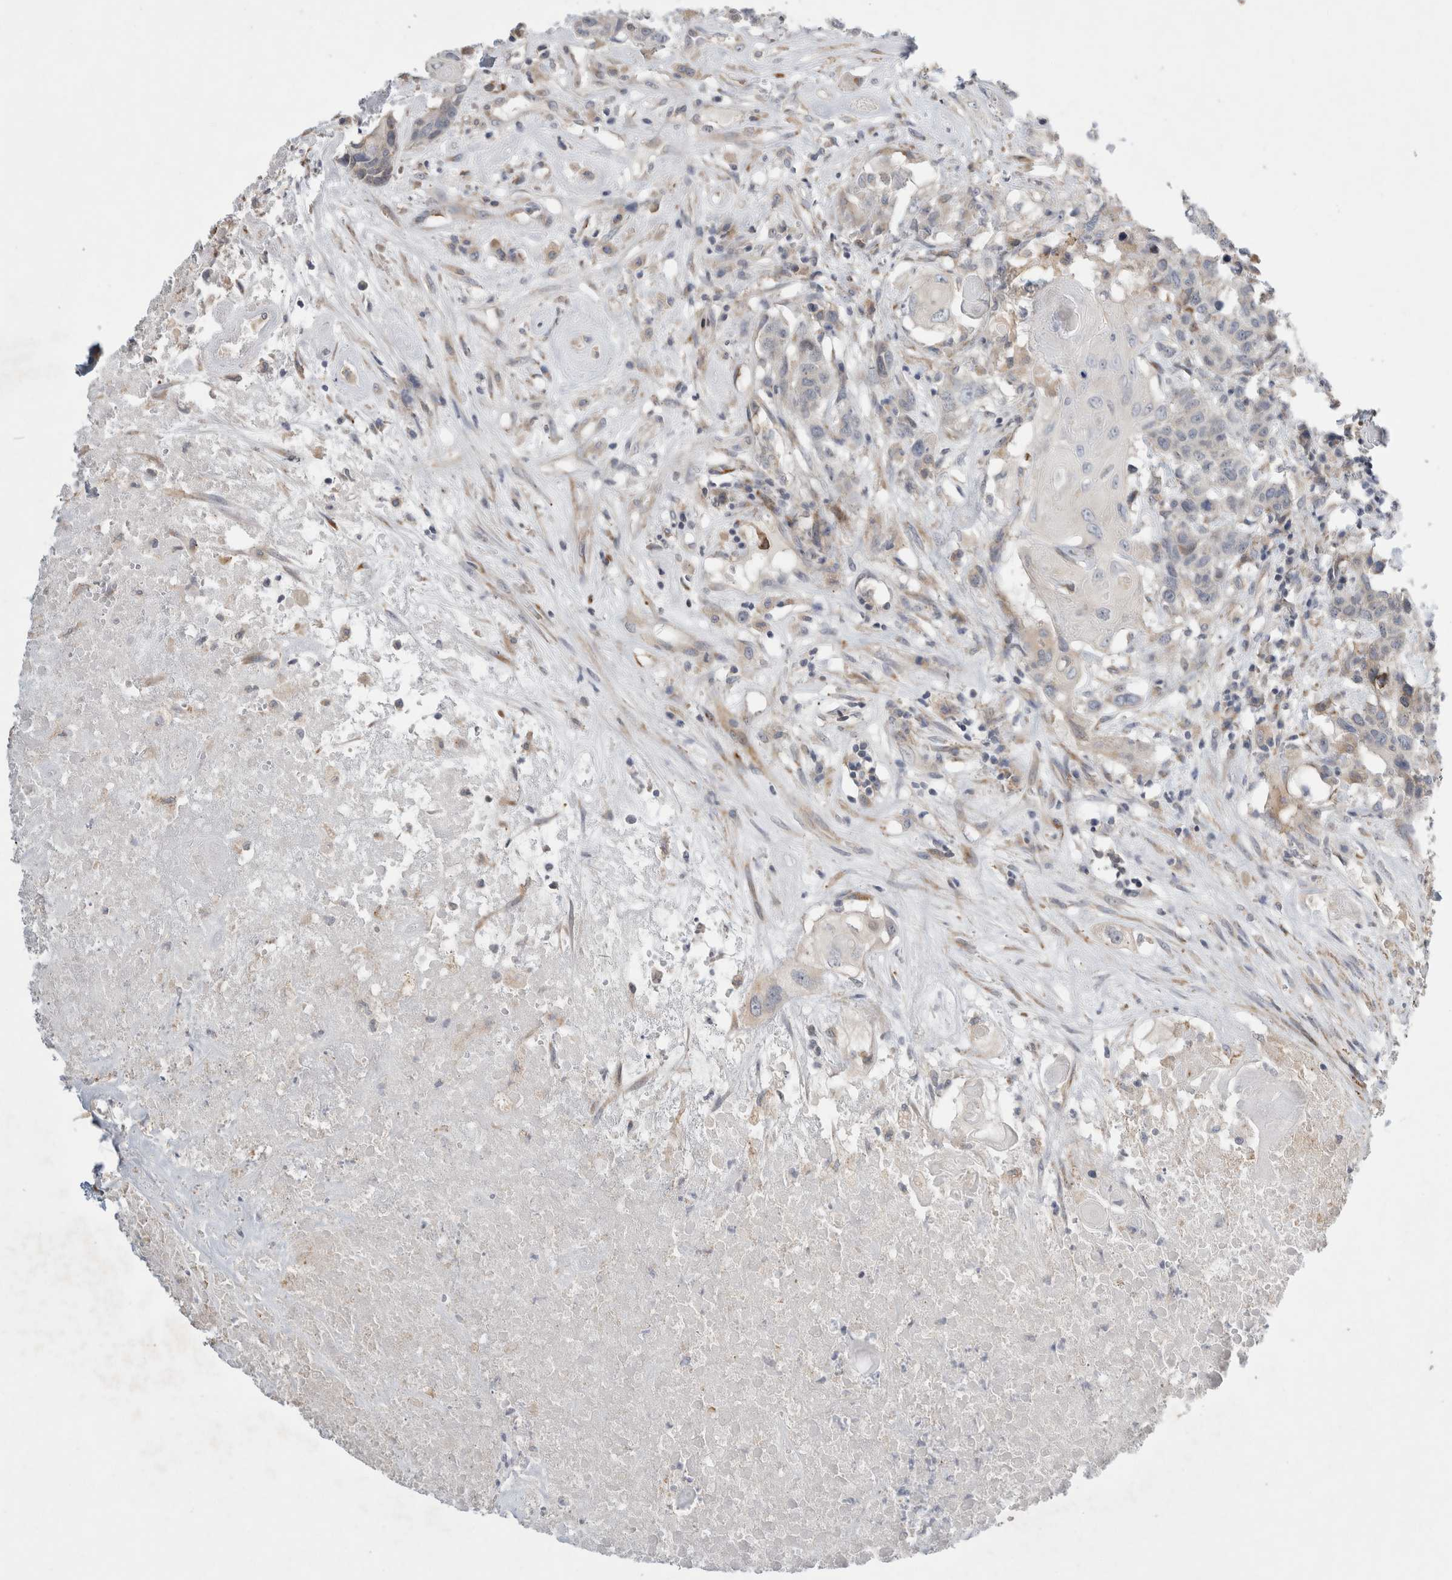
{"staining": {"intensity": "negative", "quantity": "none", "location": "none"}, "tissue": "head and neck cancer", "cell_type": "Tumor cells", "image_type": "cancer", "snomed": [{"axis": "morphology", "description": "Squamous cell carcinoma, NOS"}, {"axis": "topography", "description": "Head-Neck"}], "caption": "Immunohistochemistry image of neoplastic tissue: human head and neck cancer stained with DAB (3,3'-diaminobenzidine) shows no significant protein positivity in tumor cells.", "gene": "TRMT9B", "patient": {"sex": "male", "age": 66}}